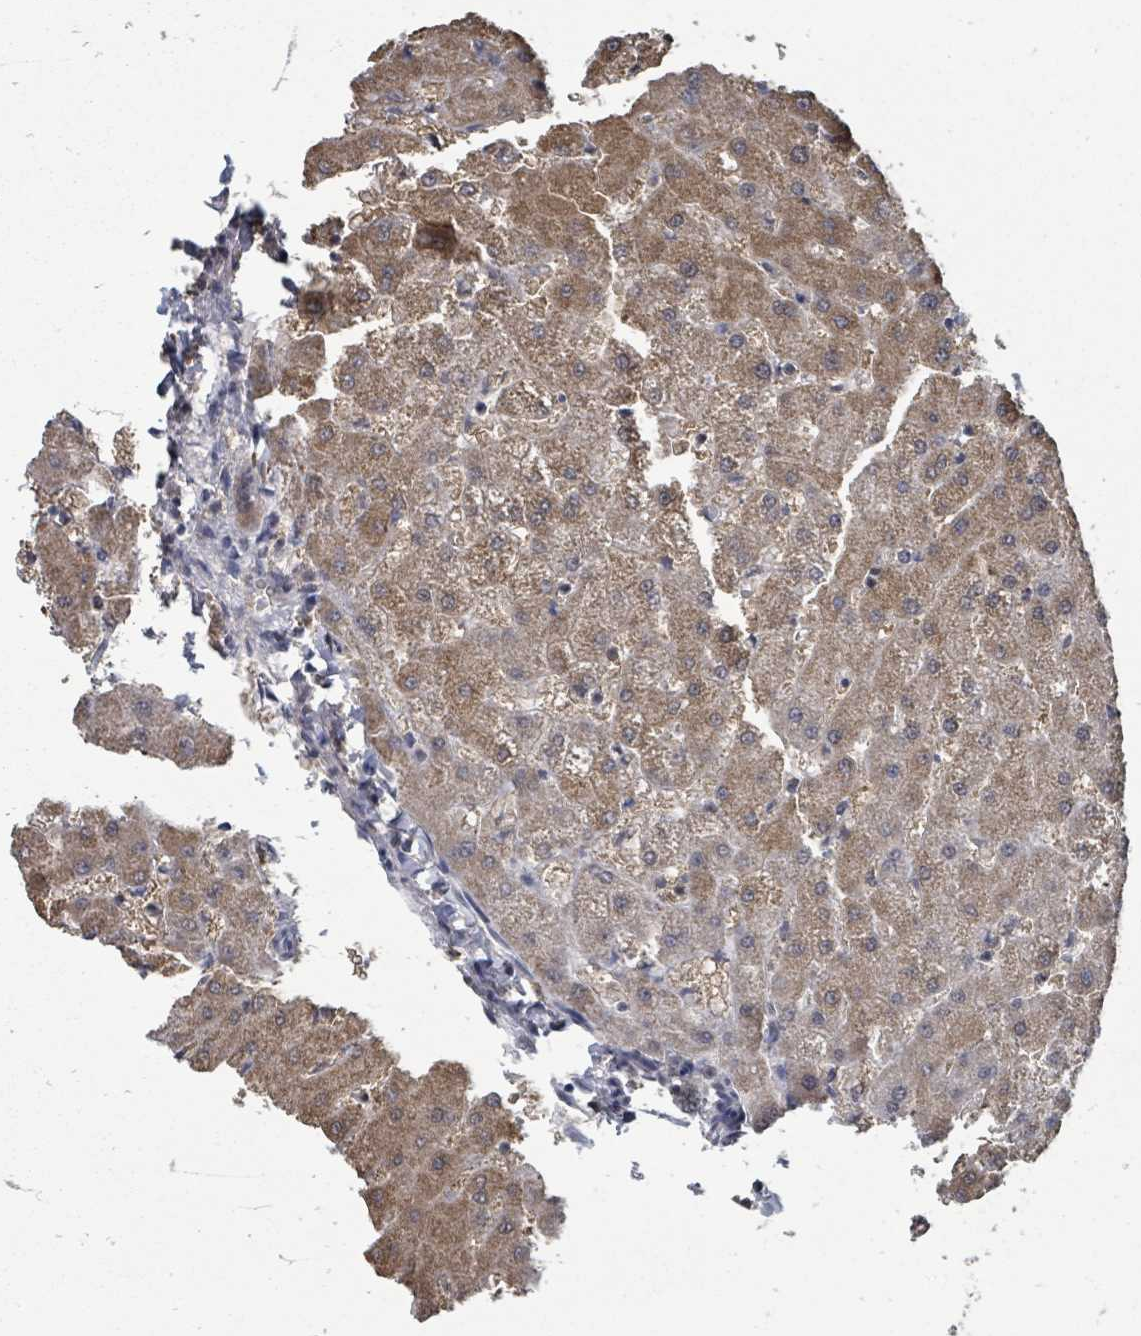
{"staining": {"intensity": "negative", "quantity": "none", "location": "none"}, "tissue": "liver", "cell_type": "Cholangiocytes", "image_type": "normal", "snomed": [{"axis": "morphology", "description": "Normal tissue, NOS"}, {"axis": "topography", "description": "Liver"}], "caption": "DAB immunohistochemical staining of unremarkable human liver reveals no significant positivity in cholangiocytes.", "gene": "MAGOHB", "patient": {"sex": "female", "age": 63}}